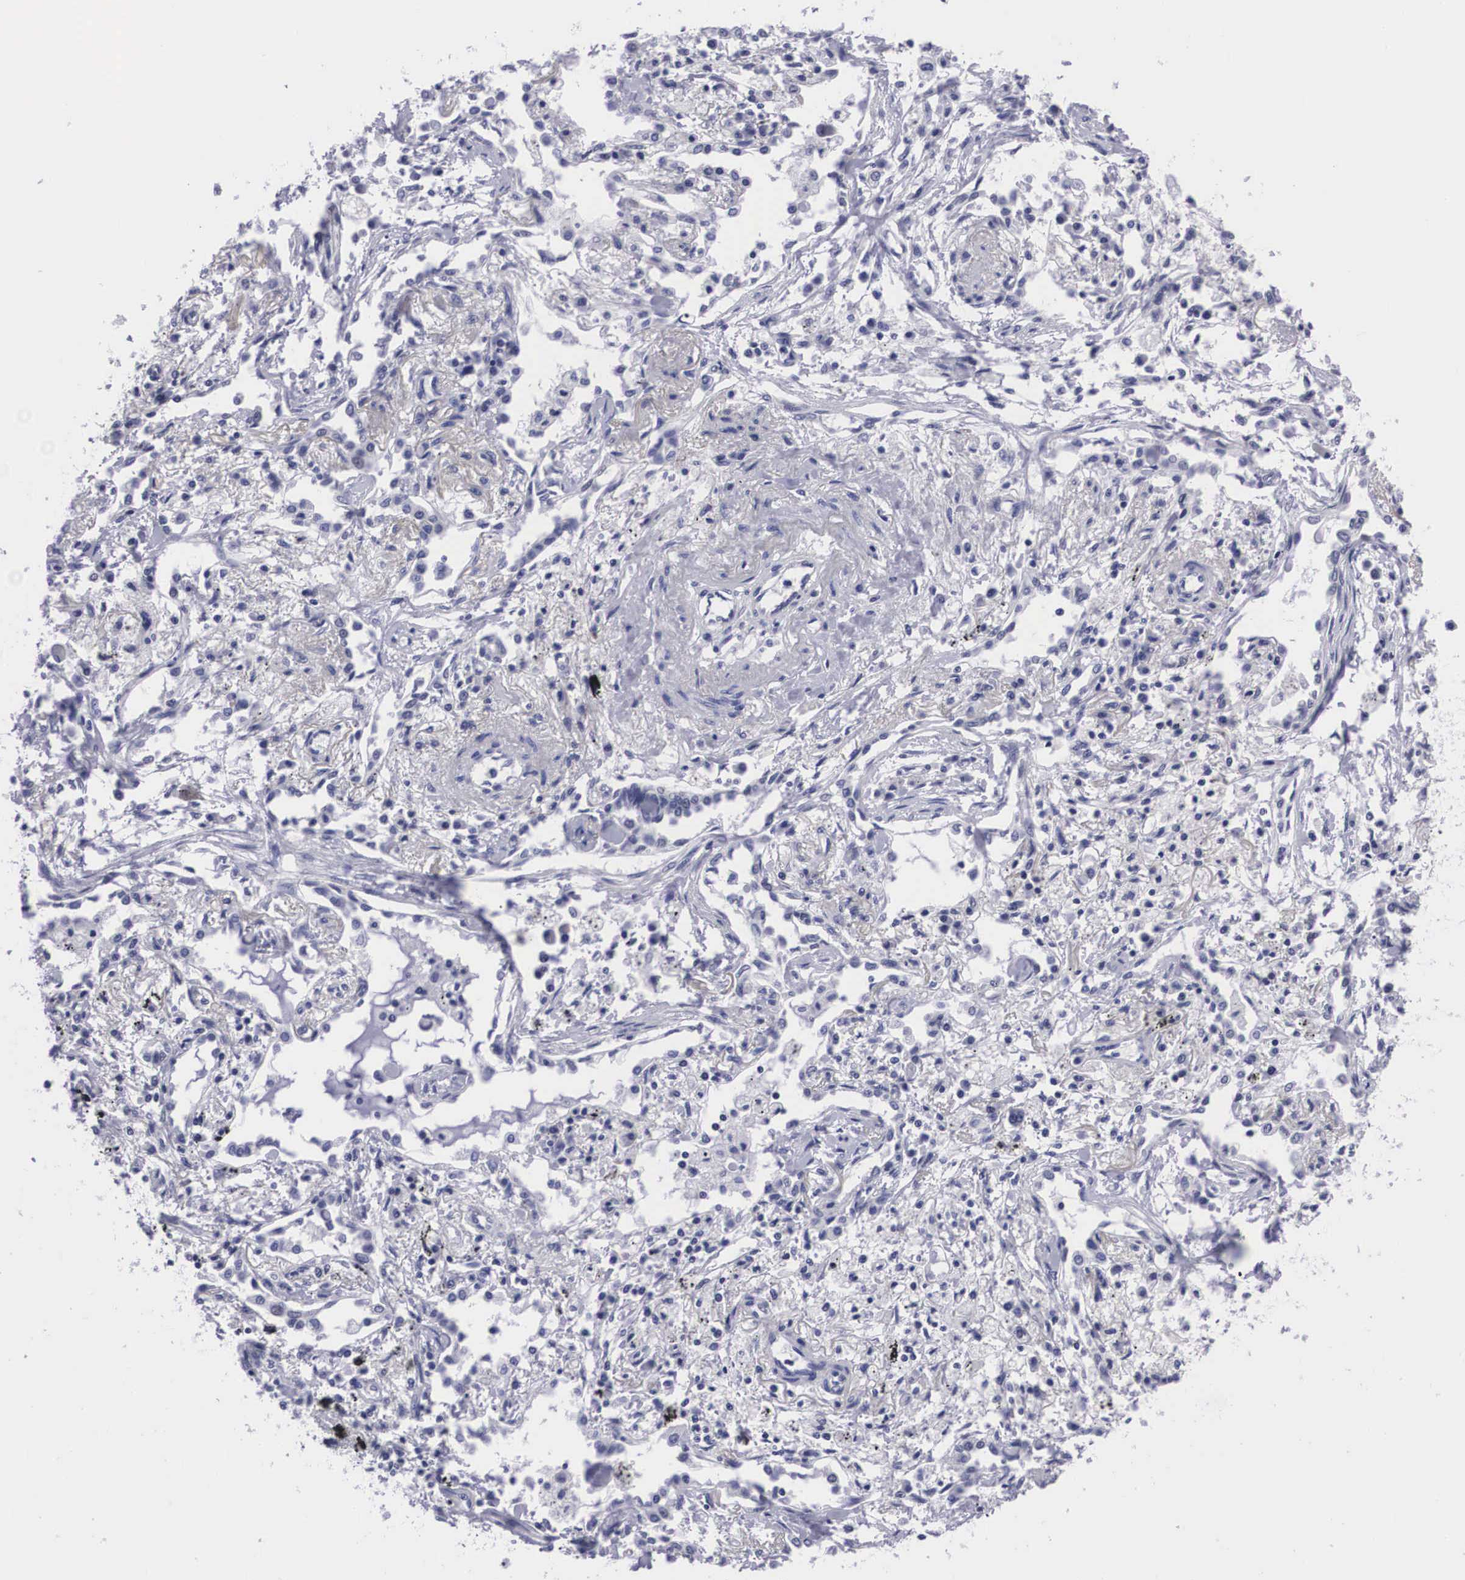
{"staining": {"intensity": "negative", "quantity": "none", "location": "none"}, "tissue": "lung cancer", "cell_type": "Tumor cells", "image_type": "cancer", "snomed": [{"axis": "morphology", "description": "Adenocarcinoma, NOS"}, {"axis": "topography", "description": "Lung"}], "caption": "Histopathology image shows no protein staining in tumor cells of adenocarcinoma (lung) tissue.", "gene": "C22orf31", "patient": {"sex": "male", "age": 60}}